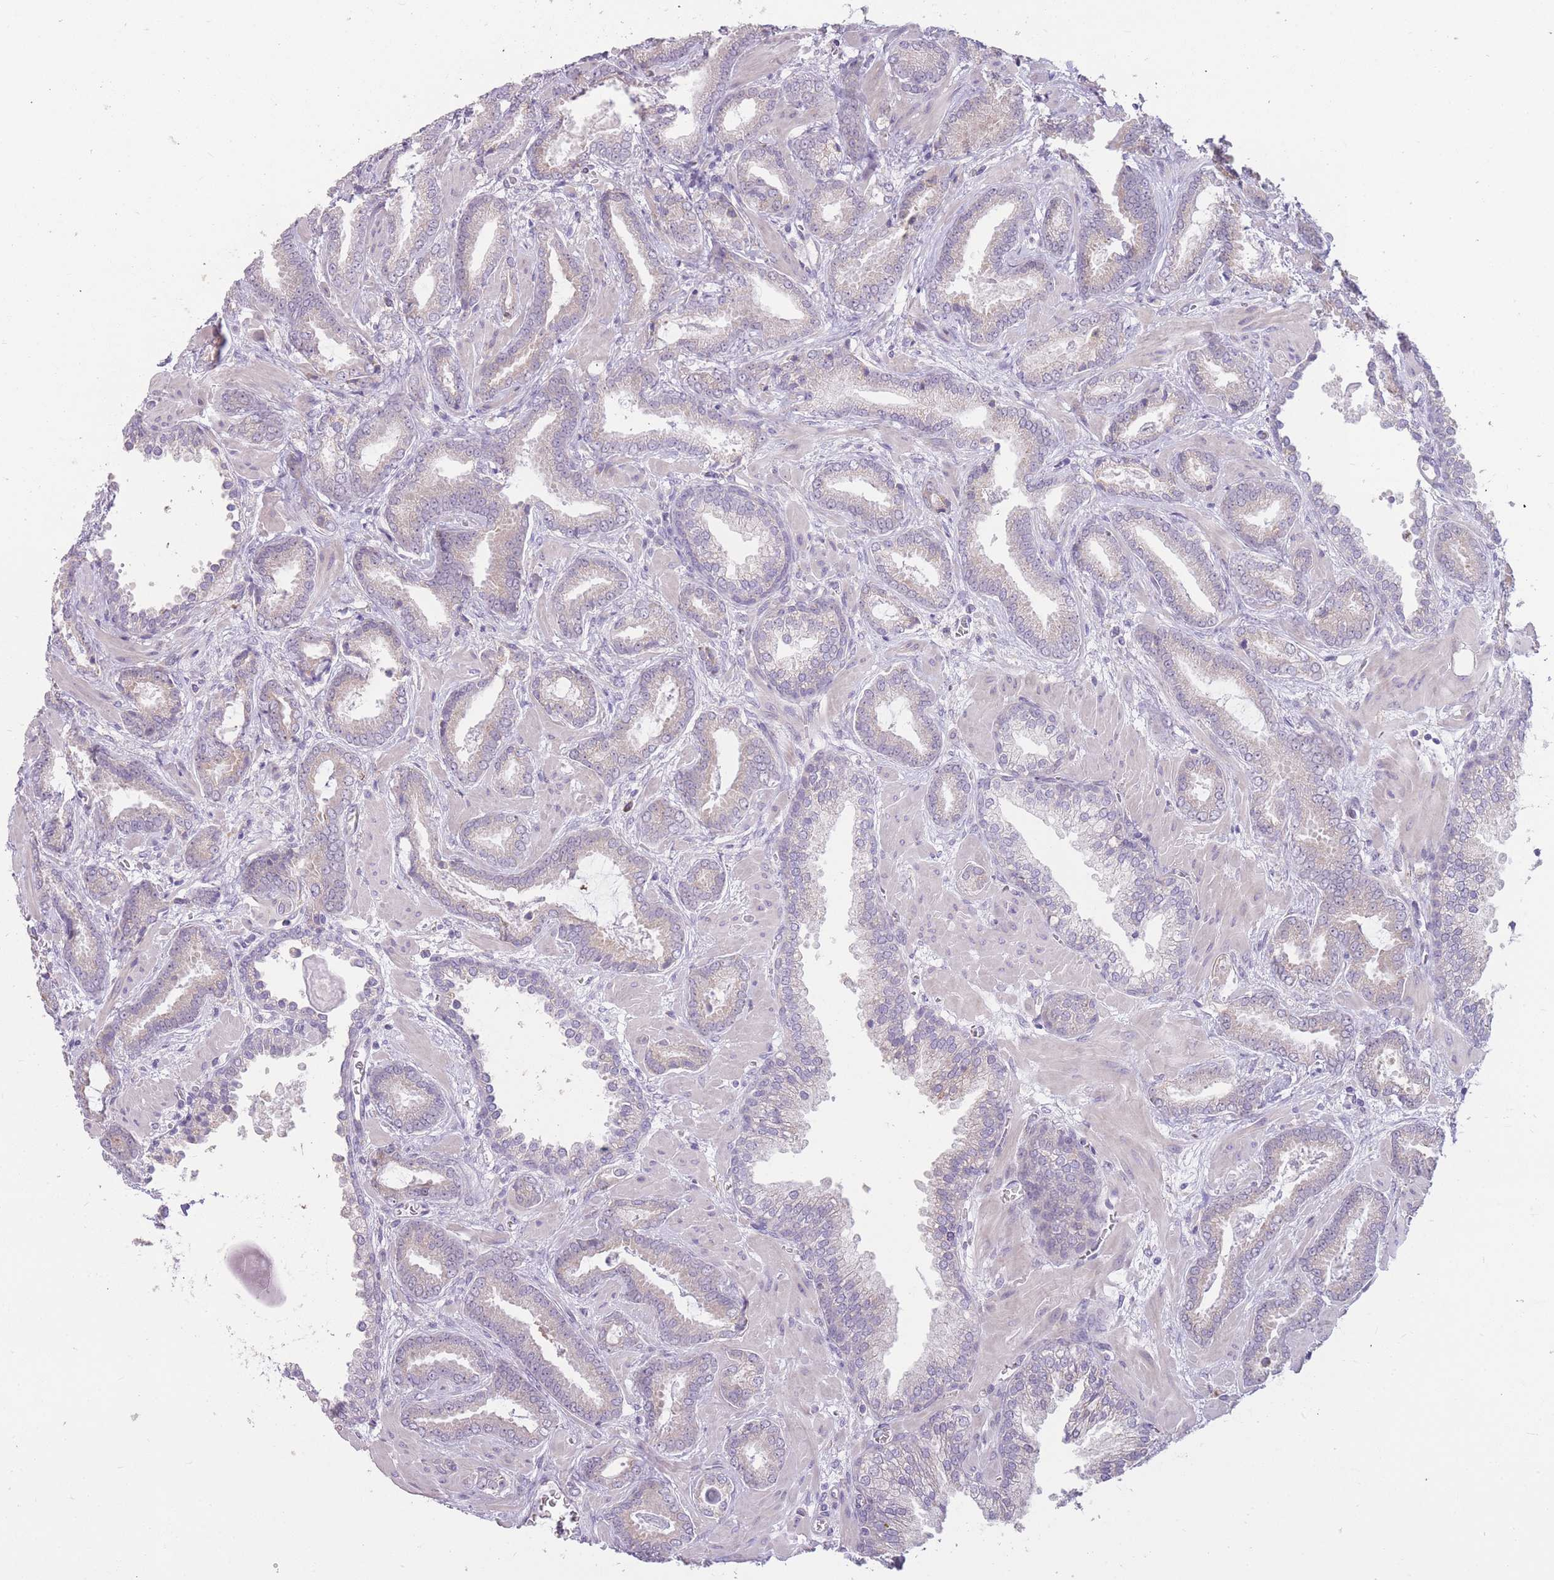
{"staining": {"intensity": "negative", "quantity": "none", "location": "none"}, "tissue": "prostate cancer", "cell_type": "Tumor cells", "image_type": "cancer", "snomed": [{"axis": "morphology", "description": "Adenocarcinoma, Low grade"}, {"axis": "topography", "description": "Prostate"}], "caption": "Tumor cells are negative for brown protein staining in prostate cancer.", "gene": "TRAPPC5", "patient": {"sex": "male", "age": 62}}